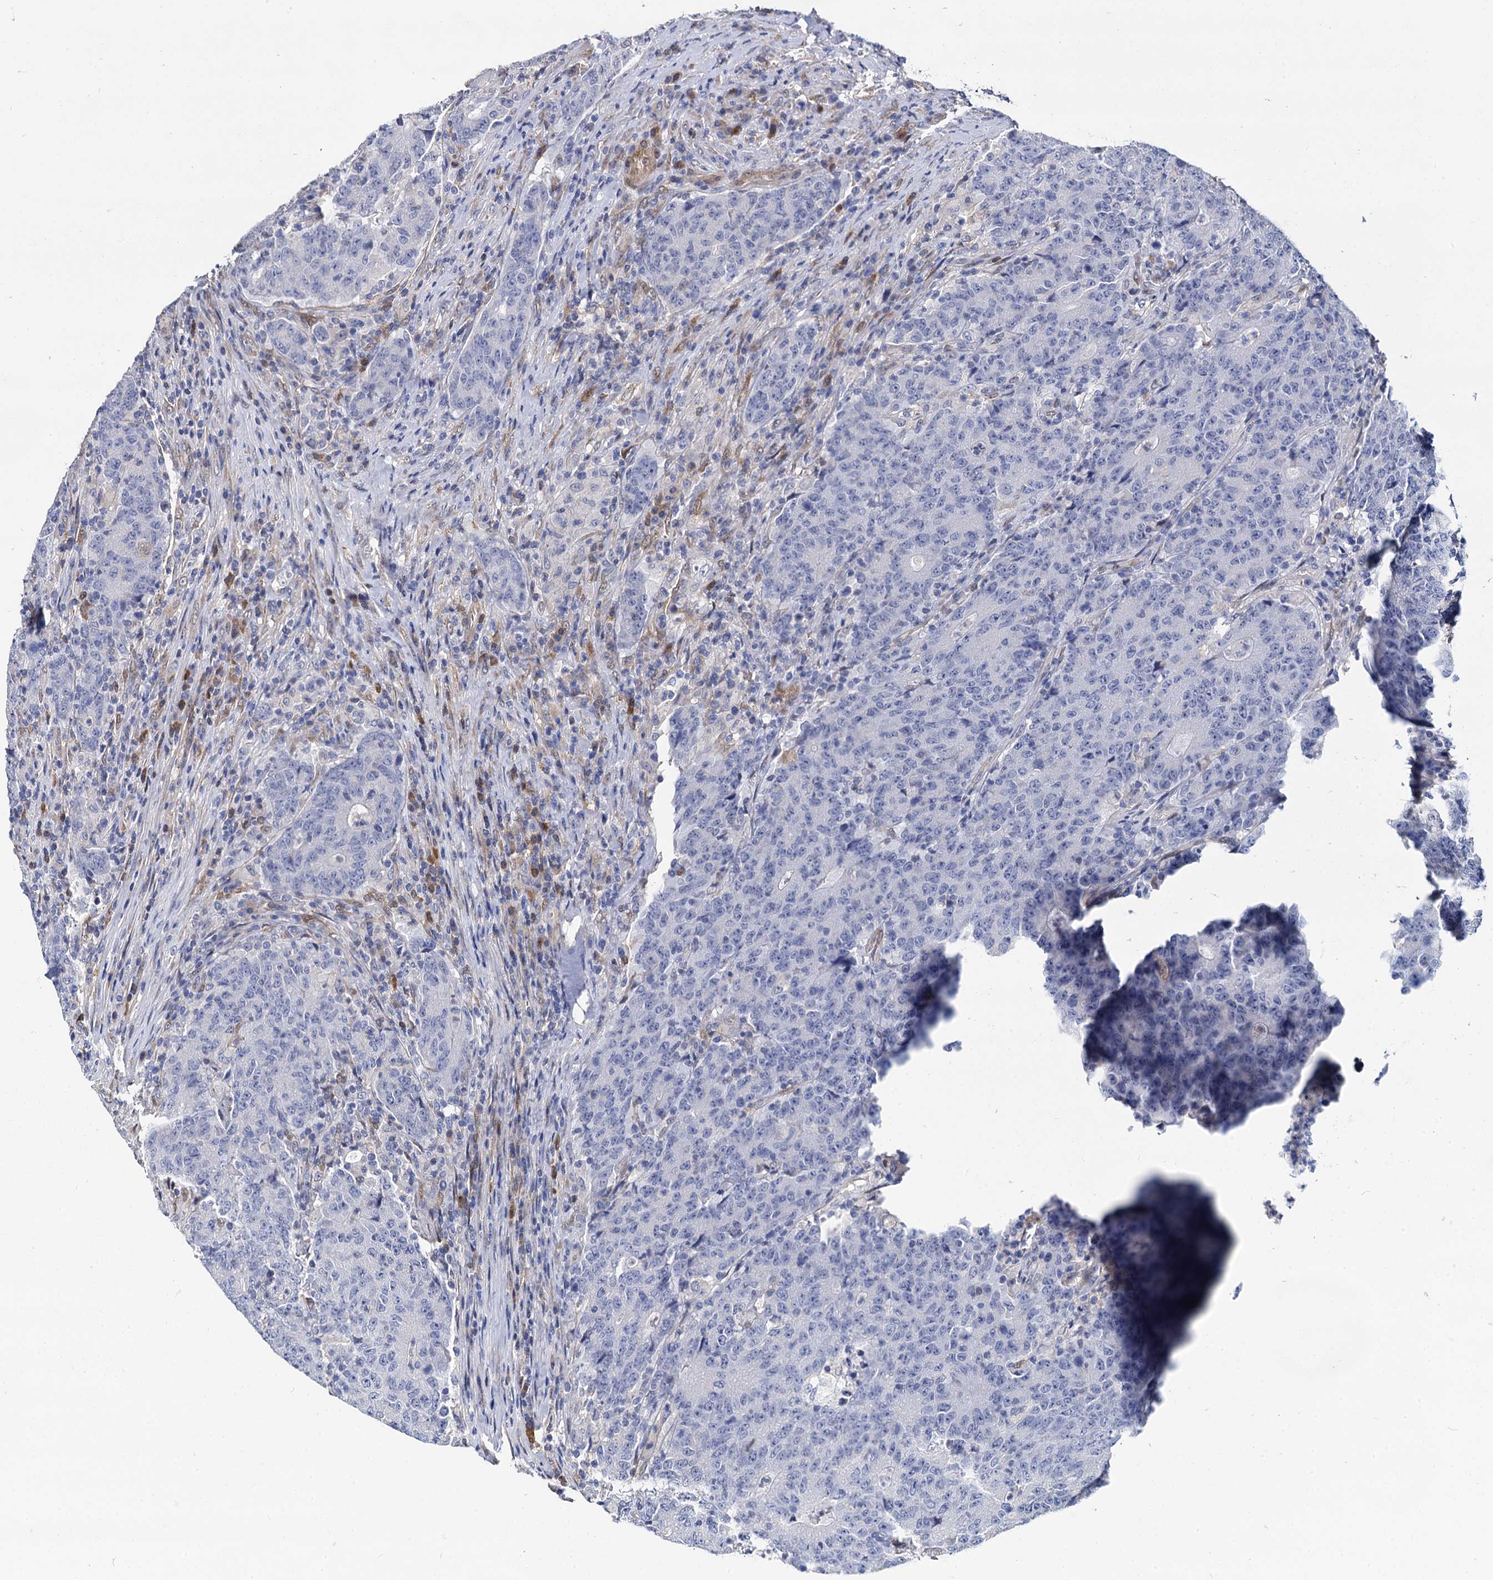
{"staining": {"intensity": "negative", "quantity": "none", "location": "none"}, "tissue": "colorectal cancer", "cell_type": "Tumor cells", "image_type": "cancer", "snomed": [{"axis": "morphology", "description": "Adenocarcinoma, NOS"}, {"axis": "topography", "description": "Colon"}], "caption": "Photomicrograph shows no significant protein expression in tumor cells of colorectal adenocarcinoma.", "gene": "GSTM3", "patient": {"sex": "female", "age": 75}}